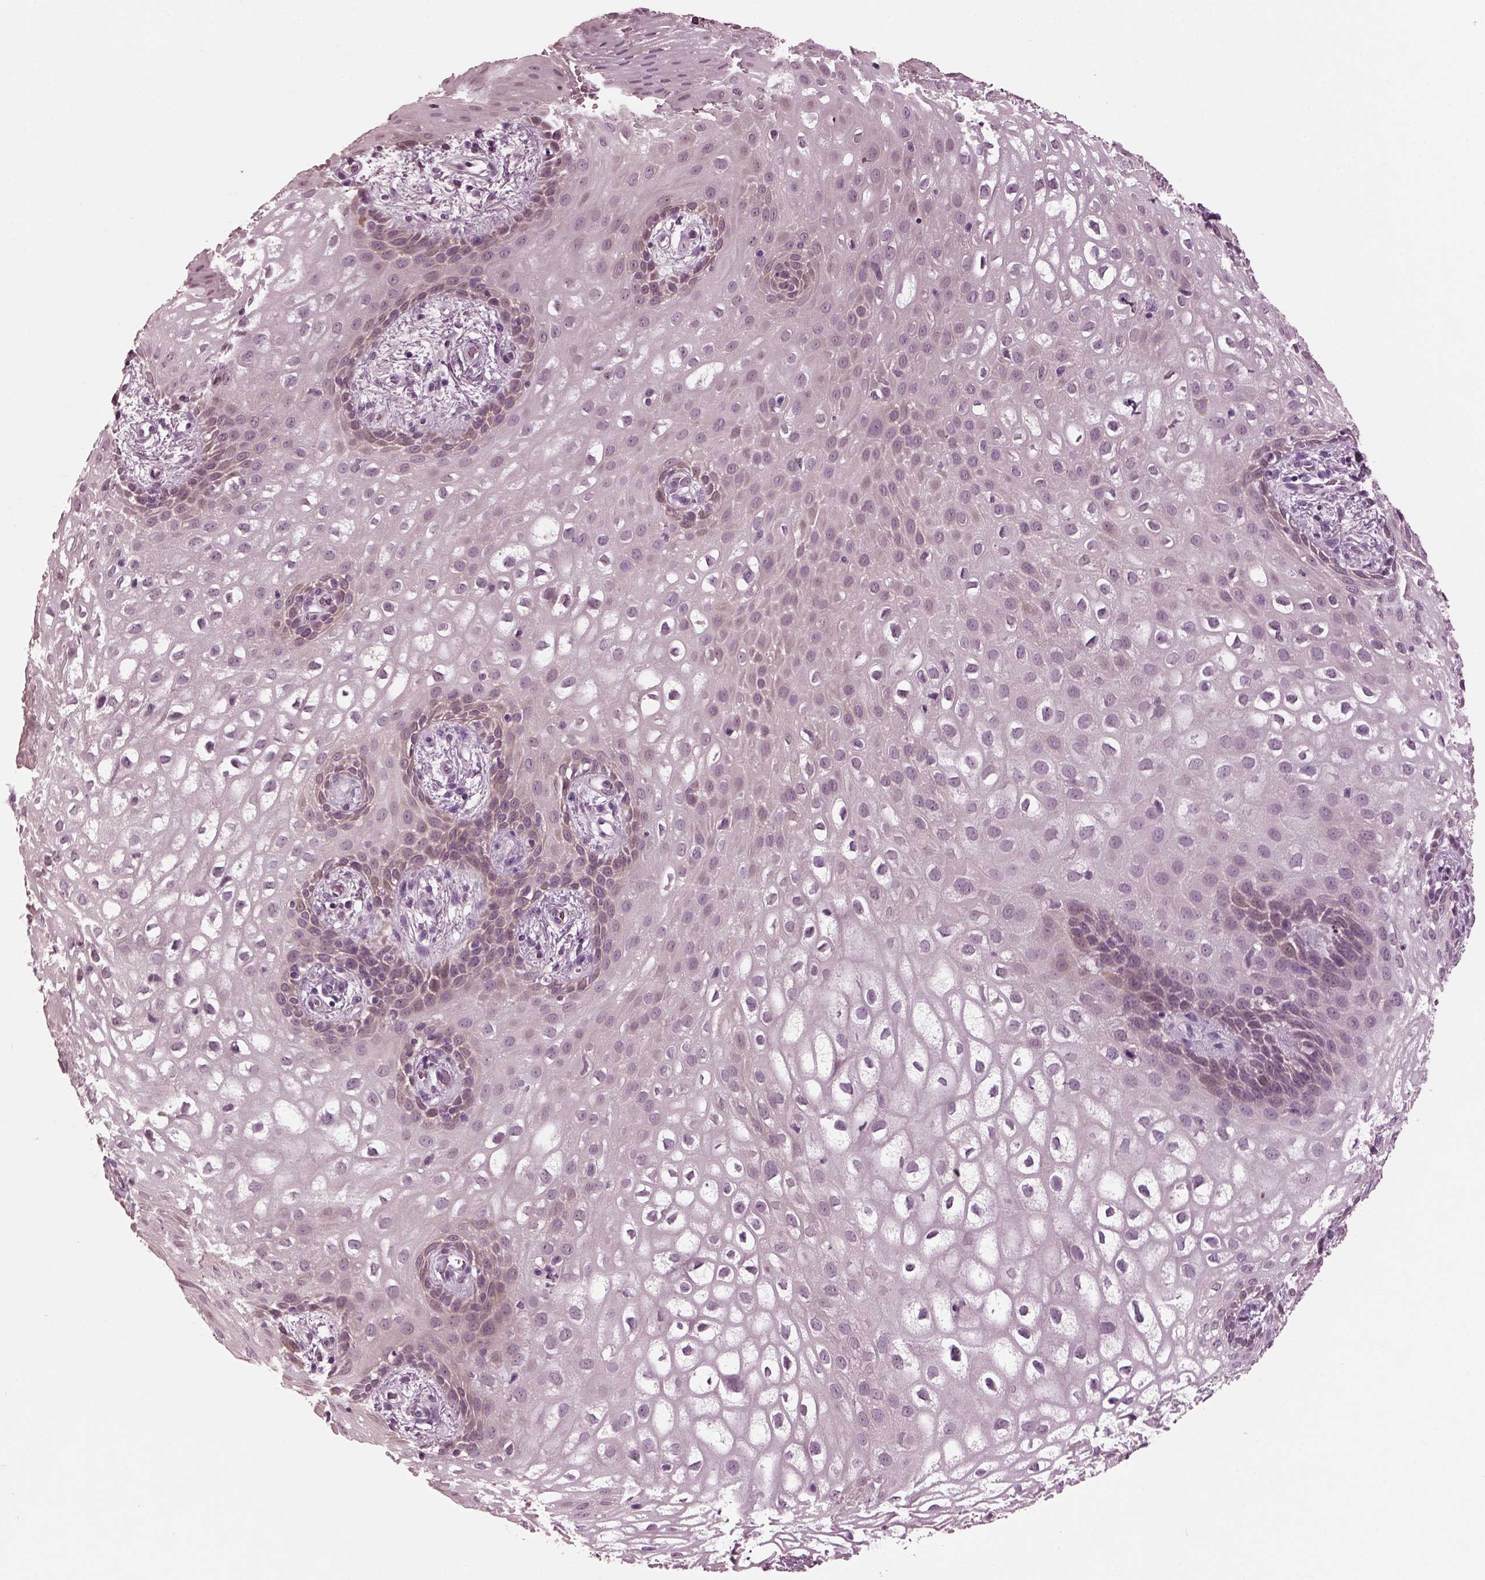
{"staining": {"intensity": "weak", "quantity": "<25%", "location": "cytoplasmic/membranous"}, "tissue": "skin", "cell_type": "Epidermal cells", "image_type": "normal", "snomed": [{"axis": "morphology", "description": "Normal tissue, NOS"}, {"axis": "topography", "description": "Anal"}], "caption": "High magnification brightfield microscopy of benign skin stained with DAB (3,3'-diaminobenzidine) (brown) and counterstained with hematoxylin (blue): epidermal cells show no significant positivity.", "gene": "MIB2", "patient": {"sex": "female", "age": 46}}